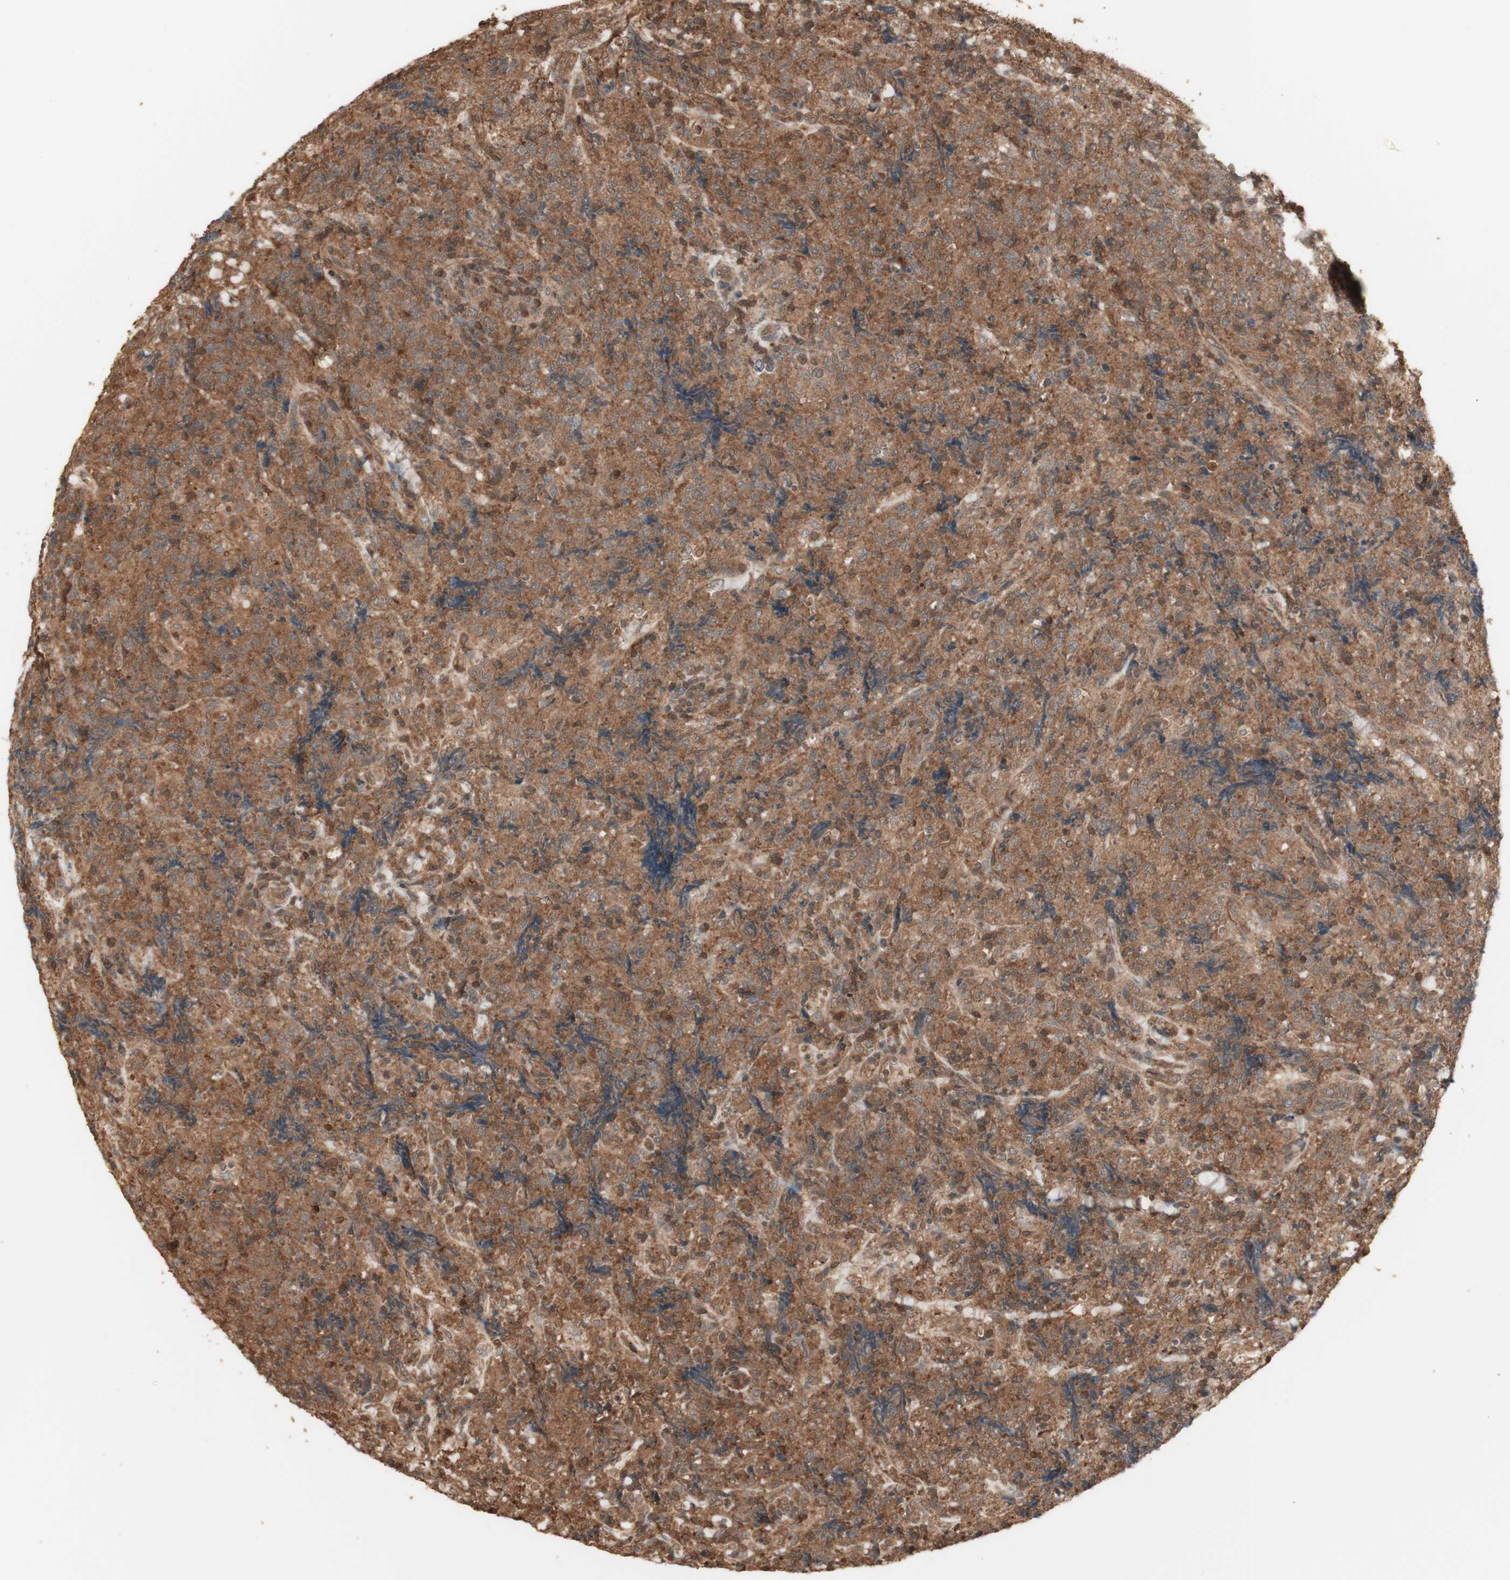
{"staining": {"intensity": "moderate", "quantity": ">75%", "location": "cytoplasmic/membranous"}, "tissue": "lymphoma", "cell_type": "Tumor cells", "image_type": "cancer", "snomed": [{"axis": "morphology", "description": "Malignant lymphoma, non-Hodgkin's type, High grade"}, {"axis": "topography", "description": "Tonsil"}], "caption": "This photomicrograph exhibits lymphoma stained with immunohistochemistry (IHC) to label a protein in brown. The cytoplasmic/membranous of tumor cells show moderate positivity for the protein. Nuclei are counter-stained blue.", "gene": "YWHAB", "patient": {"sex": "female", "age": 36}}